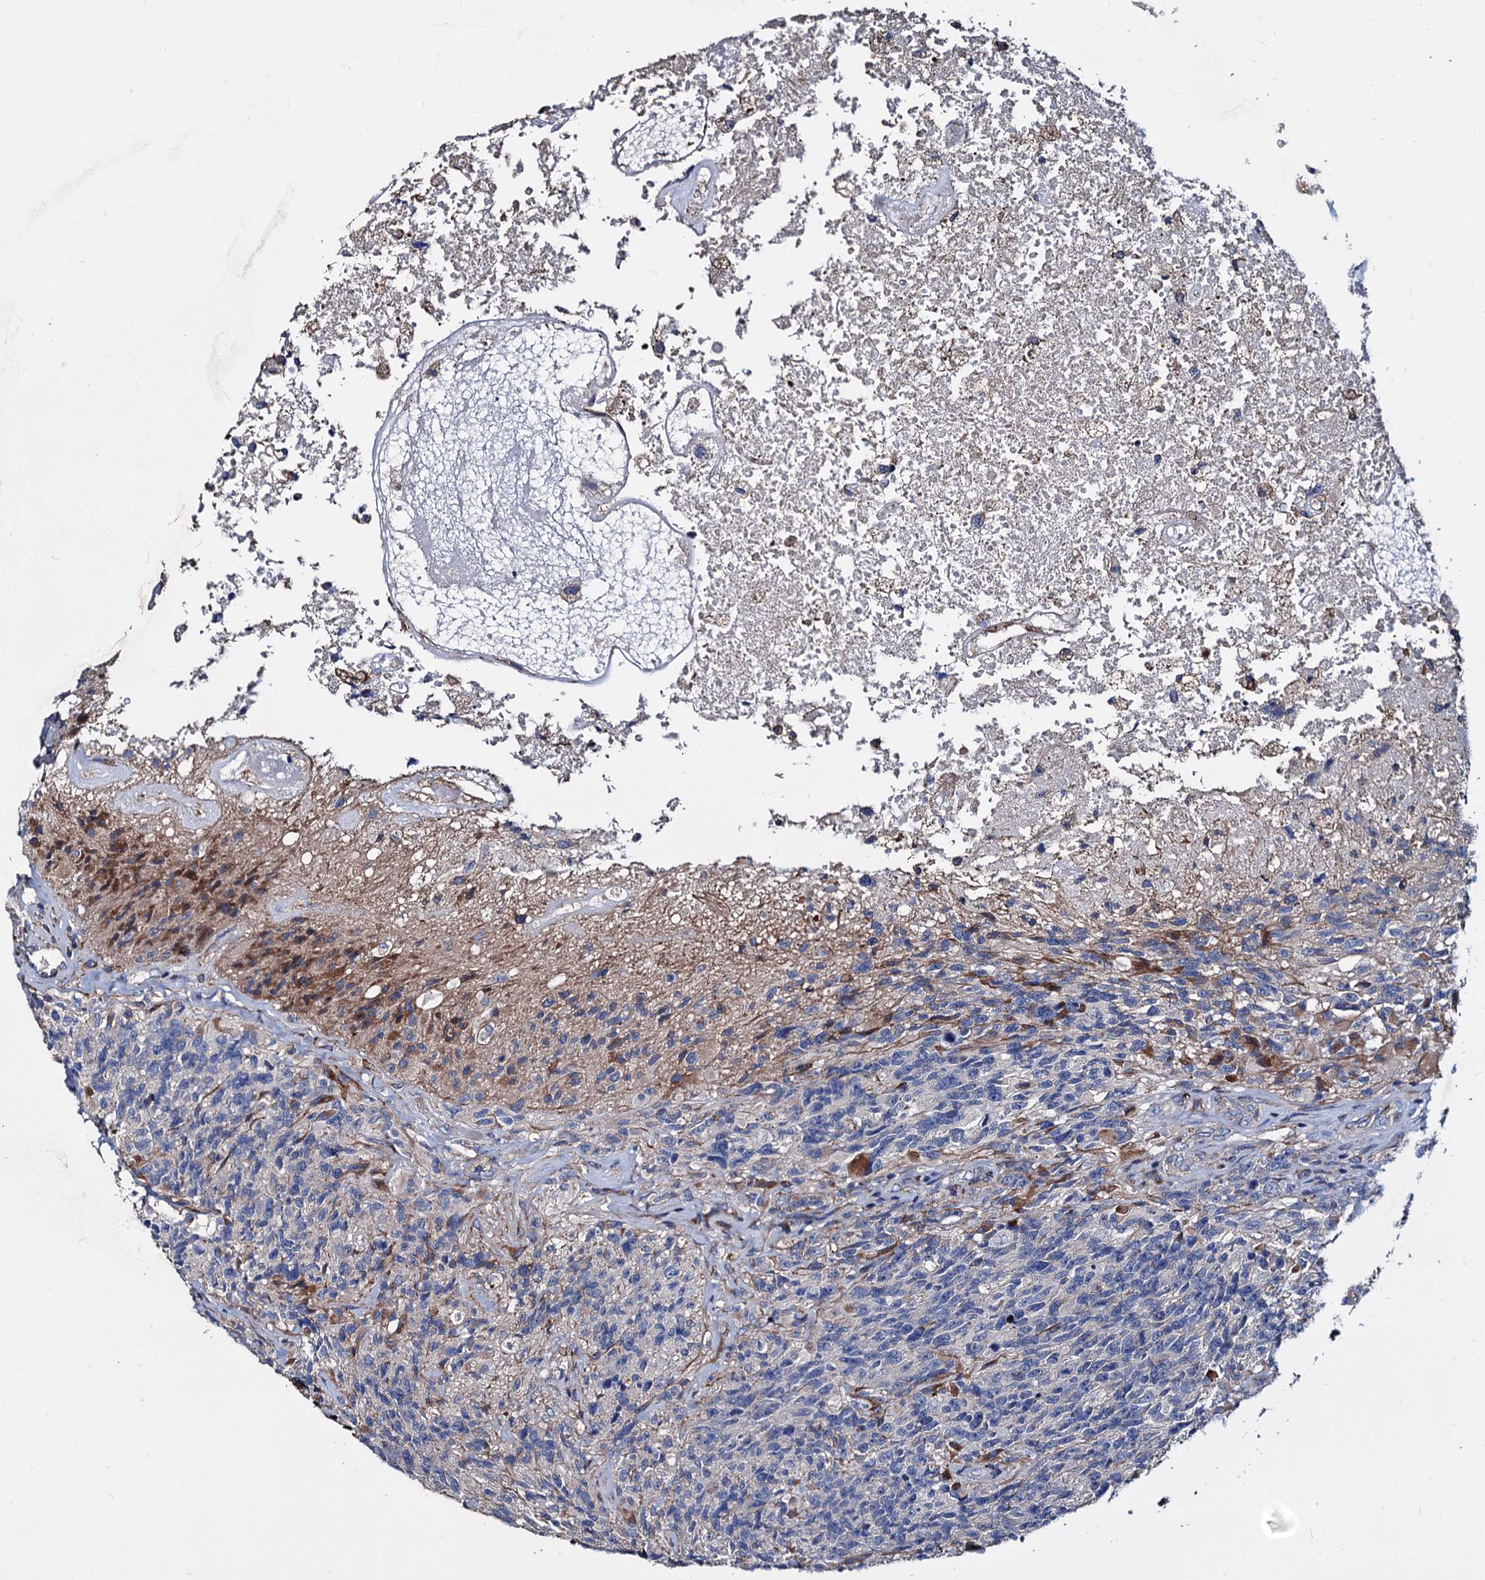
{"staining": {"intensity": "negative", "quantity": "none", "location": "none"}, "tissue": "glioma", "cell_type": "Tumor cells", "image_type": "cancer", "snomed": [{"axis": "morphology", "description": "Glioma, malignant, High grade"}, {"axis": "topography", "description": "Brain"}], "caption": "This is an IHC image of human malignant glioma (high-grade). There is no expression in tumor cells.", "gene": "AKAP11", "patient": {"sex": "male", "age": 76}}